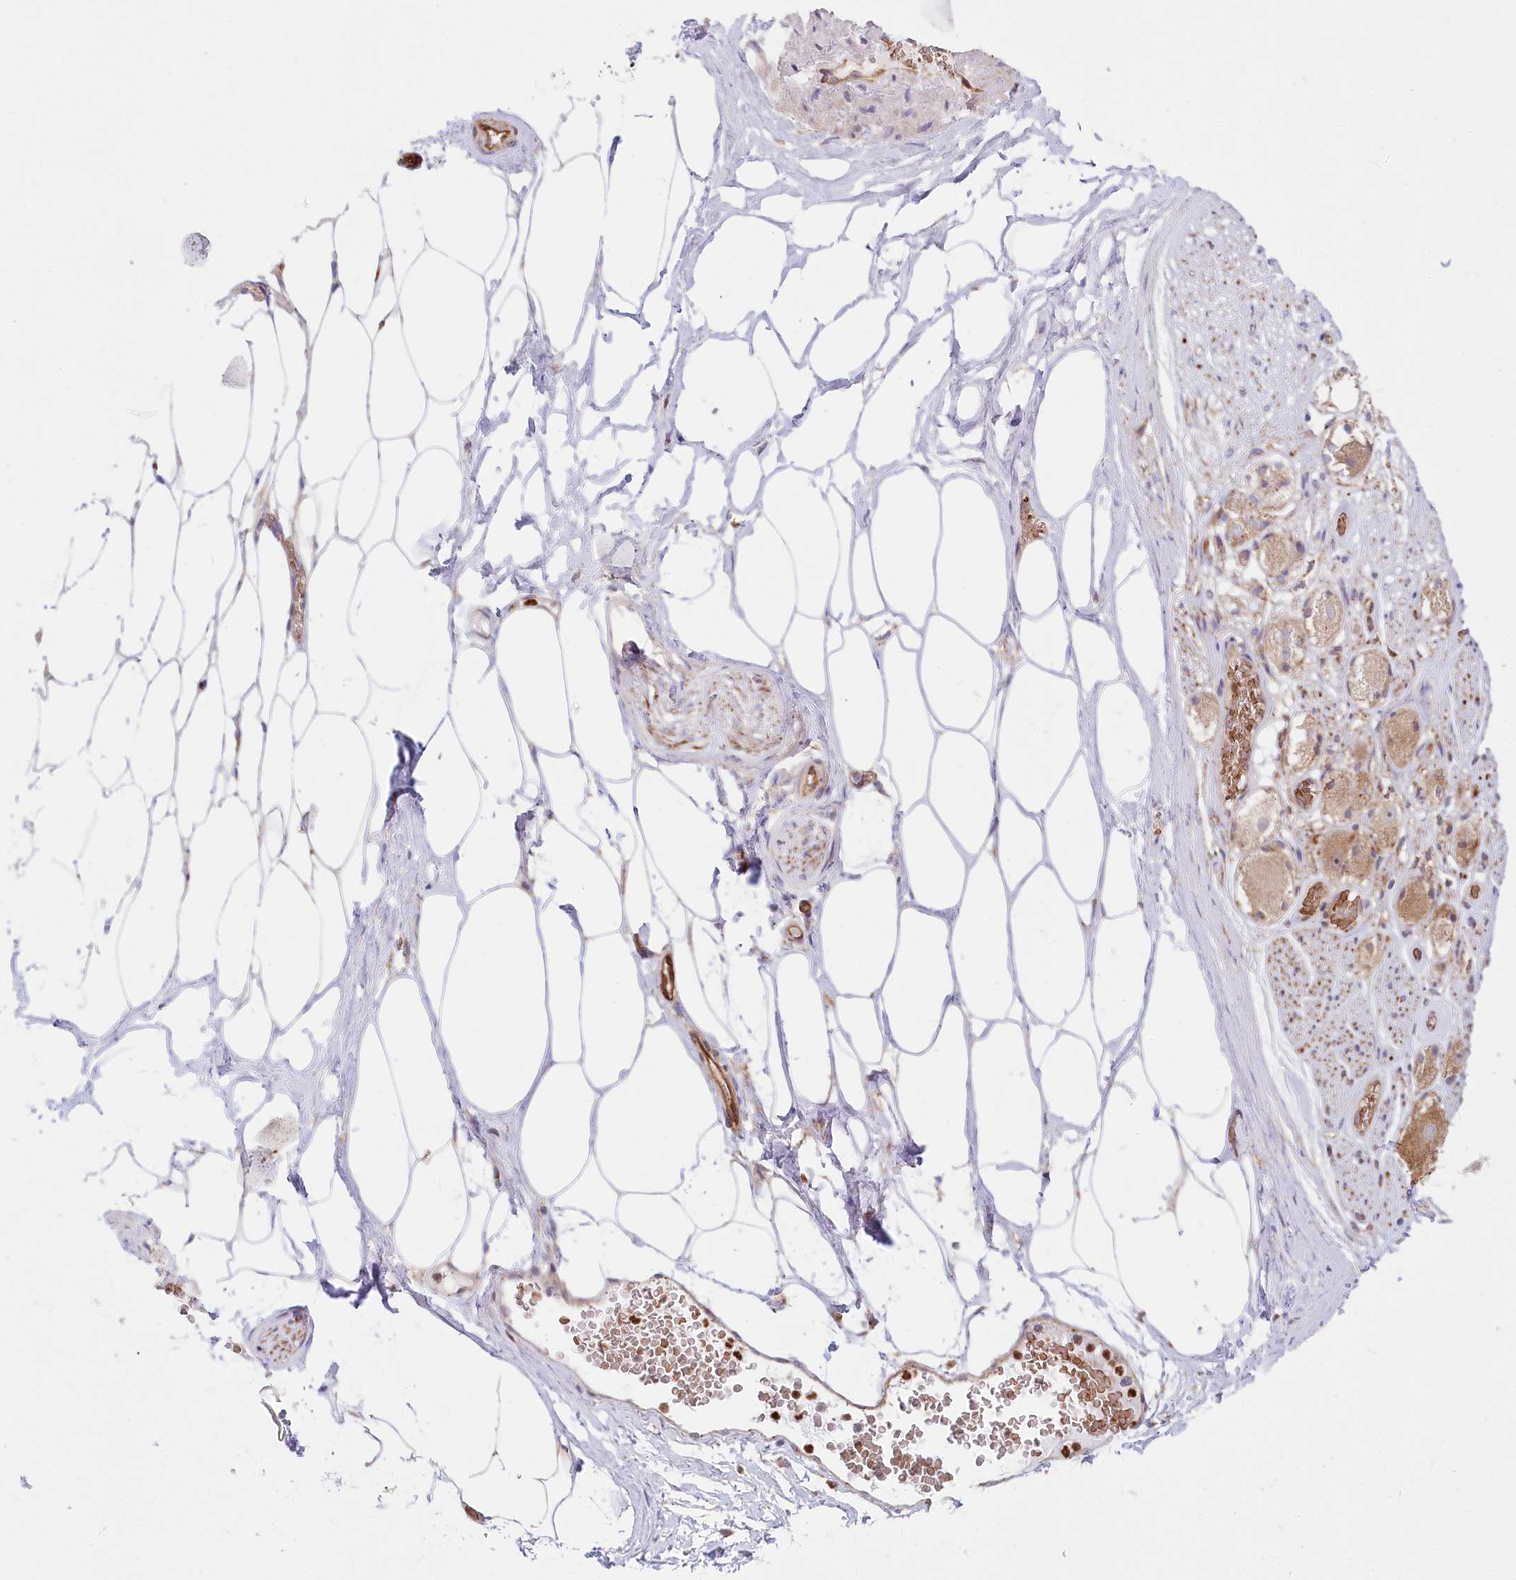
{"staining": {"intensity": "negative", "quantity": "none", "location": "none"}, "tissue": "adipose tissue", "cell_type": "Adipocytes", "image_type": "normal", "snomed": [{"axis": "morphology", "description": "Normal tissue, NOS"}, {"axis": "morphology", "description": "Adenocarcinoma, Low grade"}, {"axis": "topography", "description": "Prostate"}, {"axis": "topography", "description": "Peripheral nerve tissue"}], "caption": "Adipocytes show no significant positivity in normal adipose tissue. (DAB IHC with hematoxylin counter stain).", "gene": "COMMD3", "patient": {"sex": "male", "age": 63}}